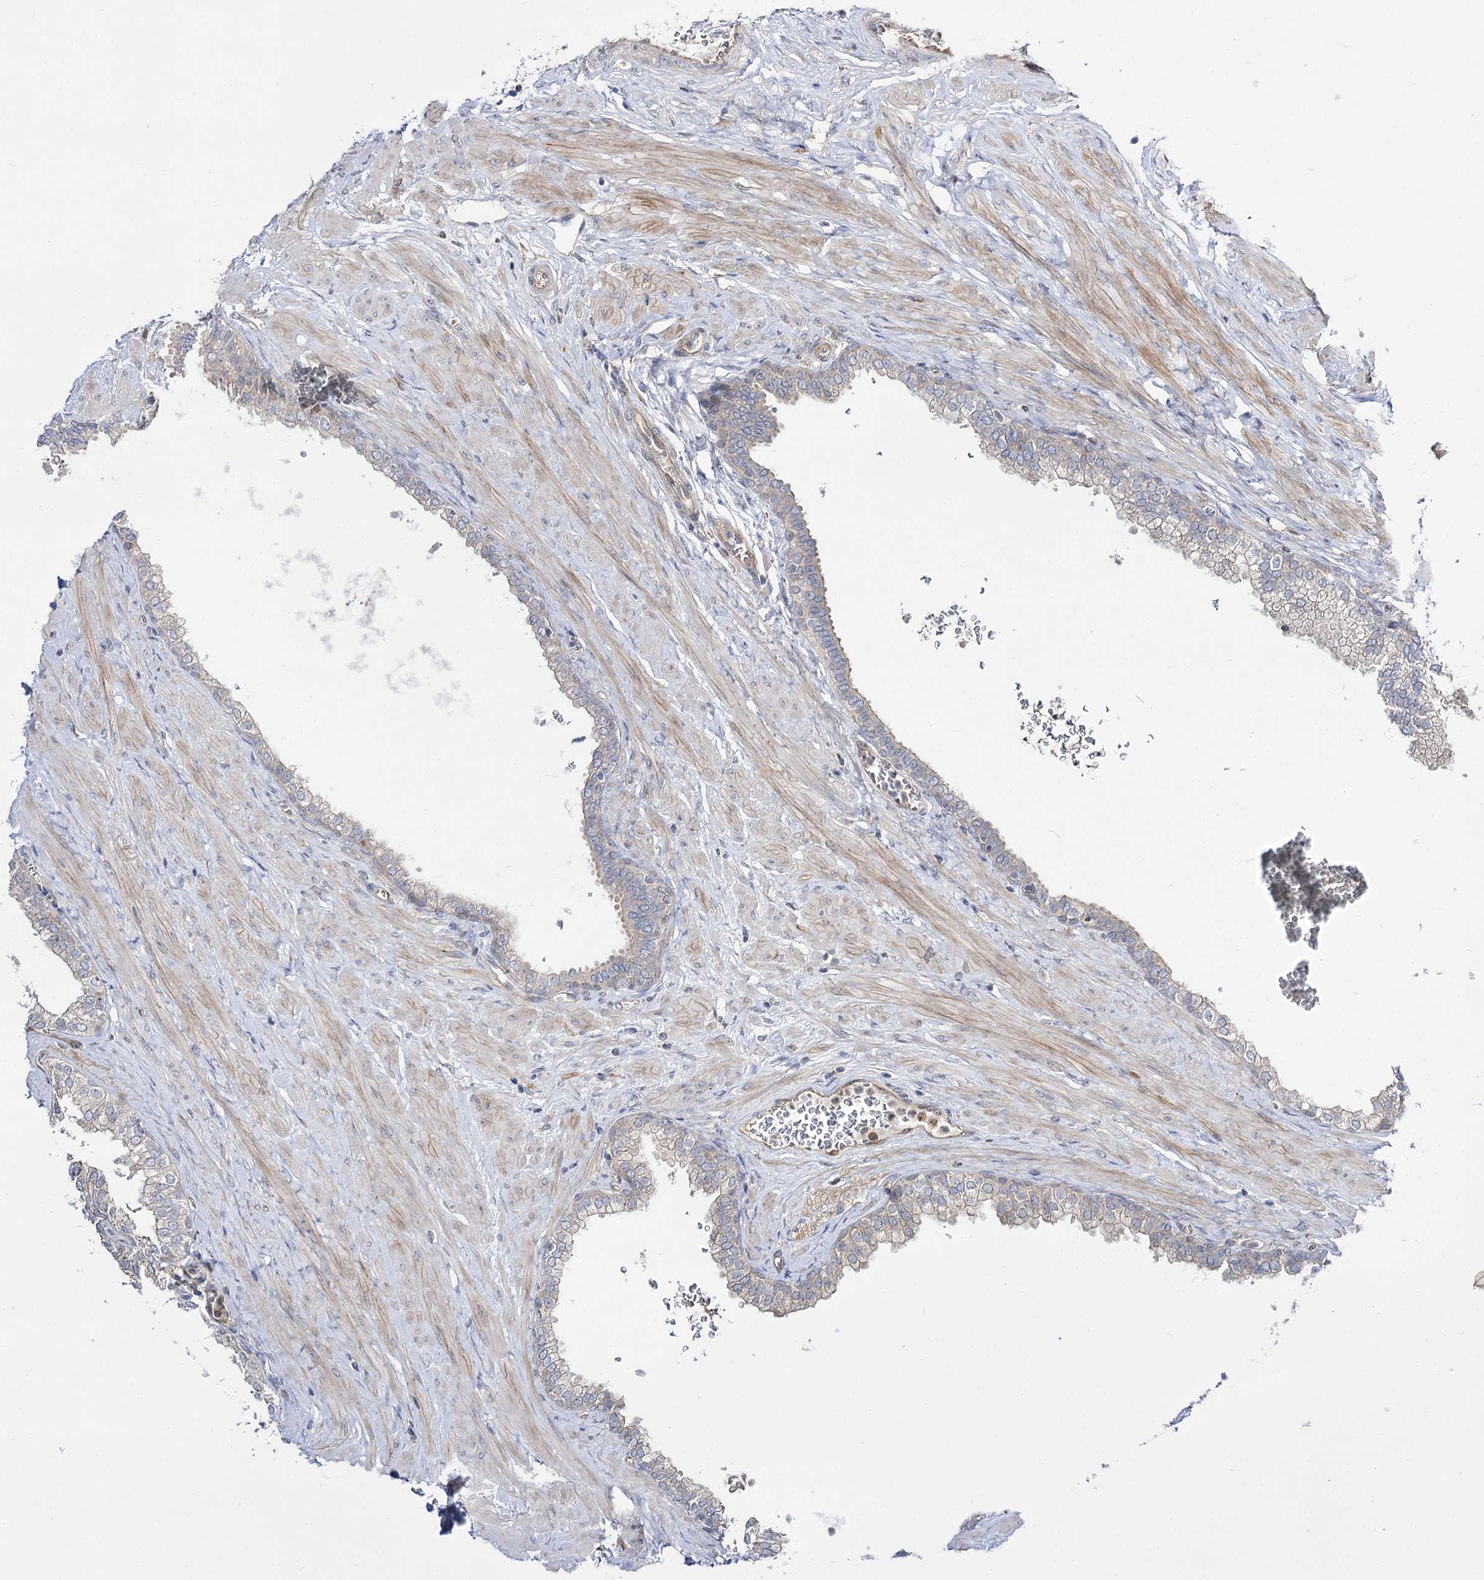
{"staining": {"intensity": "weak", "quantity": "<25%", "location": "cytoplasmic/membranous"}, "tissue": "prostate", "cell_type": "Glandular cells", "image_type": "normal", "snomed": [{"axis": "morphology", "description": "Normal tissue, NOS"}, {"axis": "morphology", "description": "Urothelial carcinoma, Low grade"}, {"axis": "topography", "description": "Urinary bladder"}, {"axis": "topography", "description": "Prostate"}], "caption": "DAB immunohistochemical staining of benign human prostate reveals no significant positivity in glandular cells.", "gene": "C11orf80", "patient": {"sex": "male", "age": 60}}